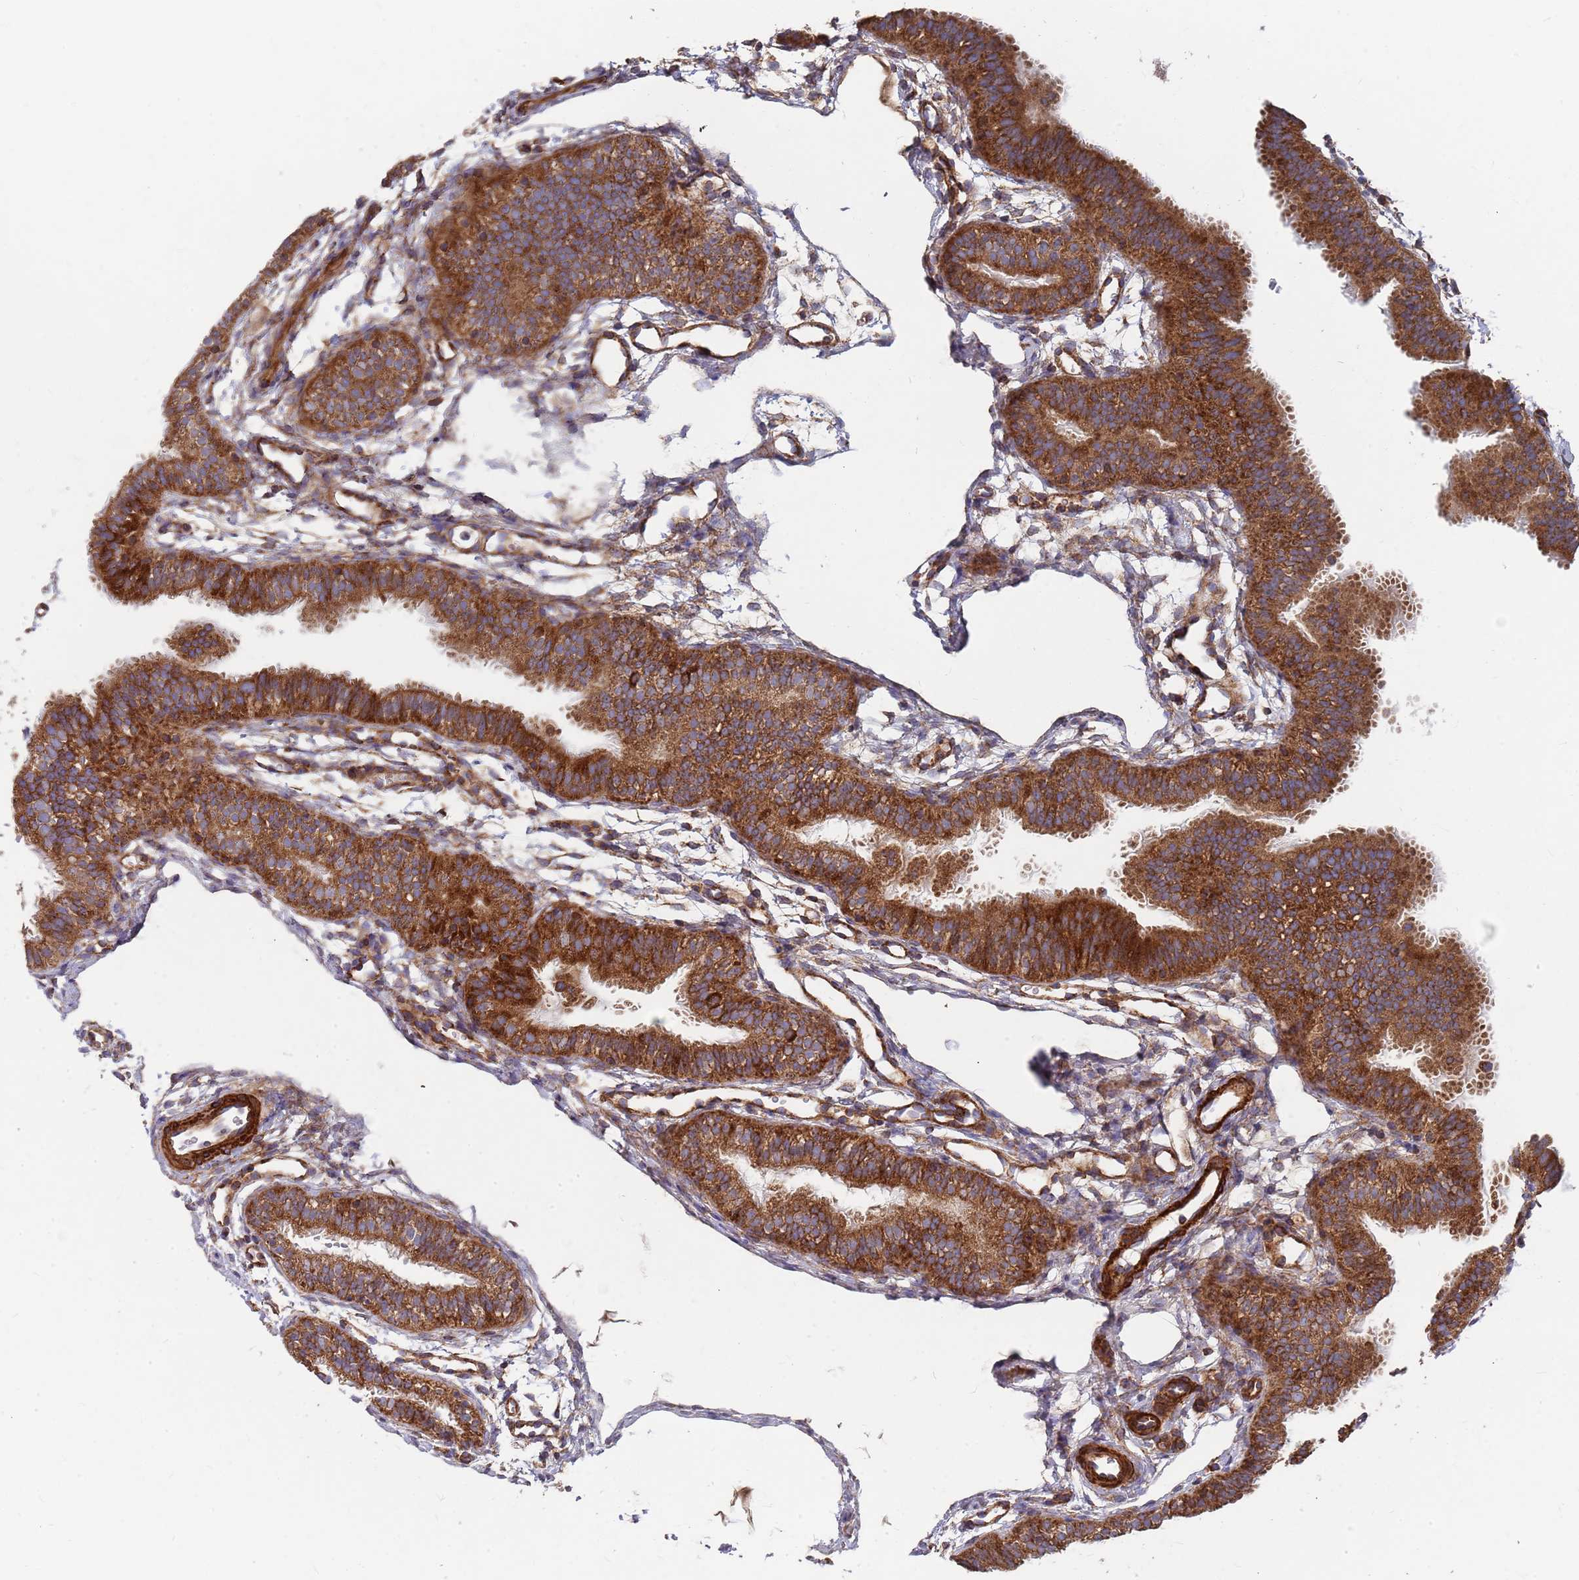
{"staining": {"intensity": "strong", "quantity": ">75%", "location": "cytoplasmic/membranous"}, "tissue": "fallopian tube", "cell_type": "Glandular cells", "image_type": "normal", "snomed": [{"axis": "morphology", "description": "Normal tissue, NOS"}, {"axis": "topography", "description": "Fallopian tube"}], "caption": "Glandular cells demonstrate high levels of strong cytoplasmic/membranous positivity in about >75% of cells in benign fallopian tube. (brown staining indicates protein expression, while blue staining denotes nuclei).", "gene": "WDFY3", "patient": {"sex": "female", "age": 35}}